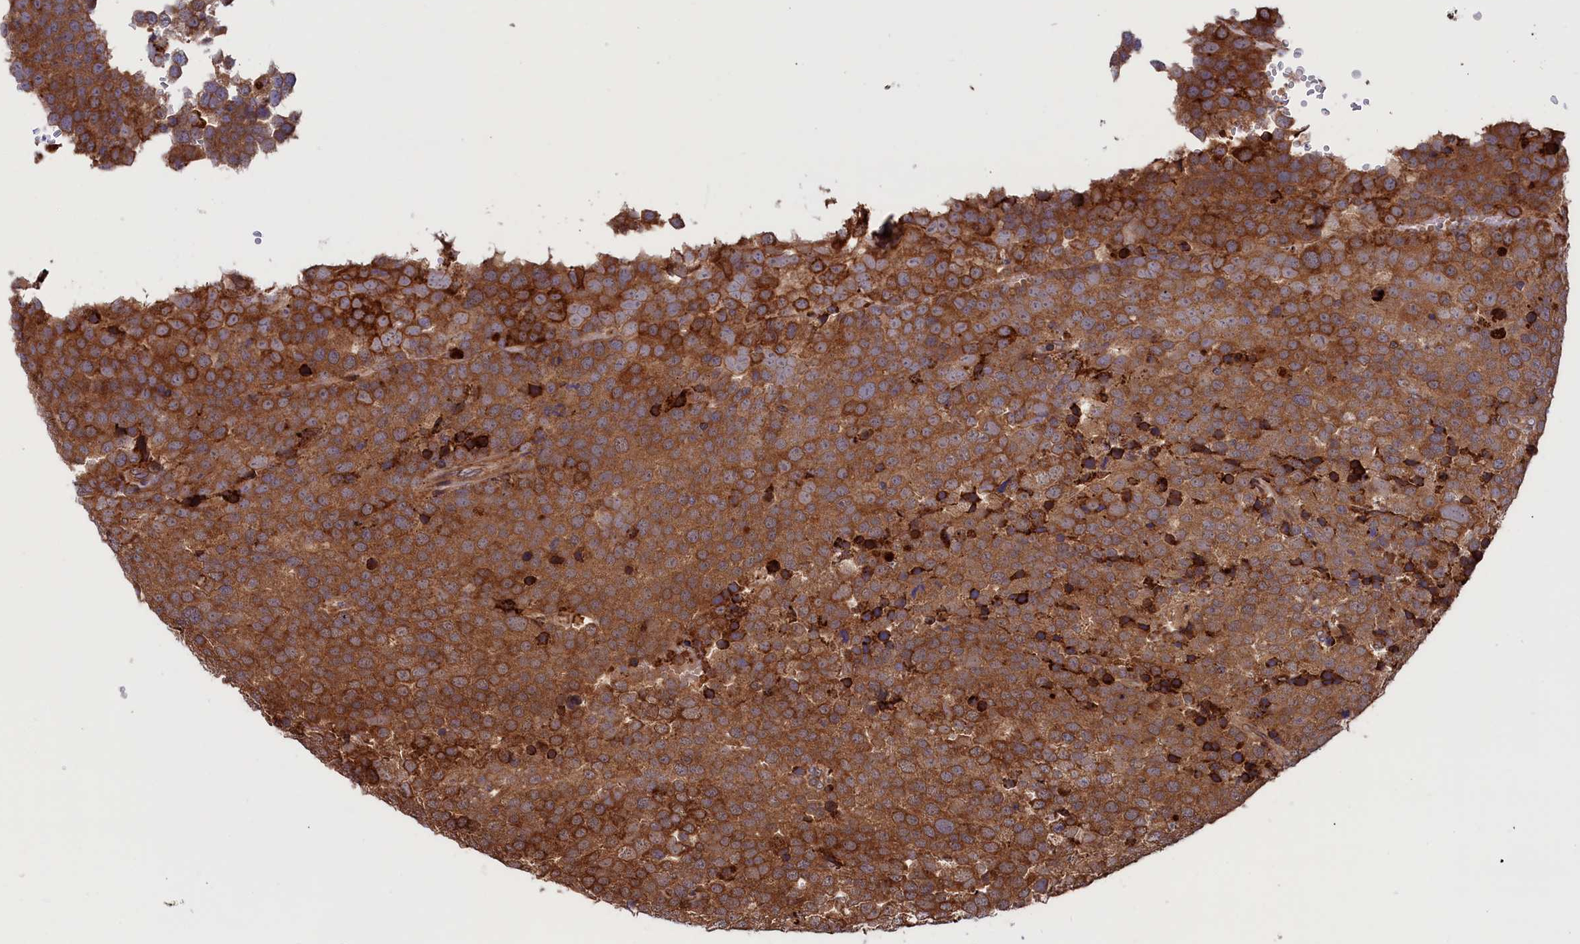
{"staining": {"intensity": "moderate", "quantity": ">75%", "location": "cytoplasmic/membranous"}, "tissue": "testis cancer", "cell_type": "Tumor cells", "image_type": "cancer", "snomed": [{"axis": "morphology", "description": "Seminoma, NOS"}, {"axis": "topography", "description": "Testis"}], "caption": "IHC (DAB (3,3'-diaminobenzidine)) staining of human seminoma (testis) exhibits moderate cytoplasmic/membranous protein expression in approximately >75% of tumor cells.", "gene": "PLA2G4C", "patient": {"sex": "male", "age": 71}}